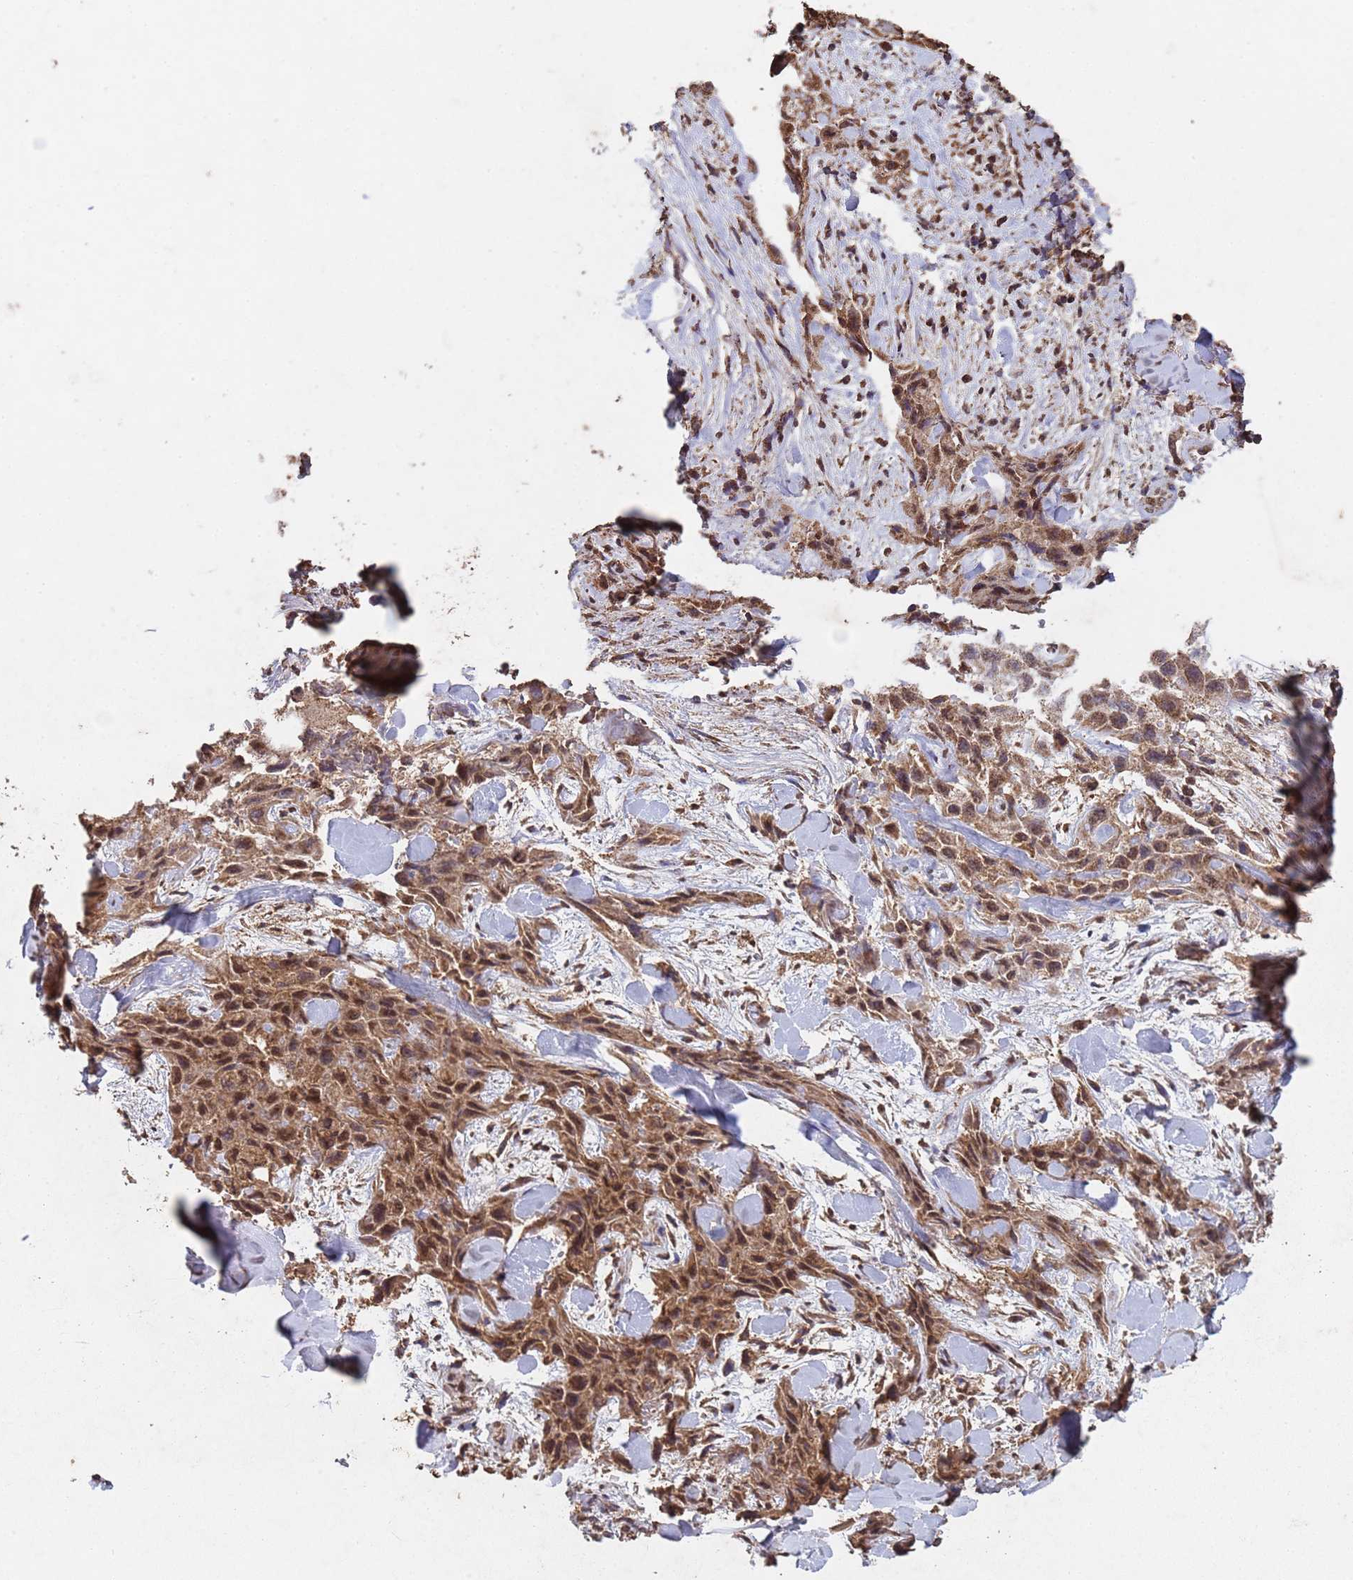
{"staining": {"intensity": "strong", "quantity": ">75%", "location": "cytoplasmic/membranous,nuclear"}, "tissue": "skin cancer", "cell_type": "Tumor cells", "image_type": "cancer", "snomed": [{"axis": "morphology", "description": "Squamous cell carcinoma, NOS"}, {"axis": "topography", "description": "Skin"}, {"axis": "topography", "description": "Subcutis"}], "caption": "Immunohistochemistry (IHC) (DAB) staining of human skin squamous cell carcinoma shows strong cytoplasmic/membranous and nuclear protein expression in approximately >75% of tumor cells. (DAB (3,3'-diaminobenzidine) IHC, brown staining for protein, blue staining for nuclei).", "gene": "HDAC10", "patient": {"sex": "male", "age": 73}}